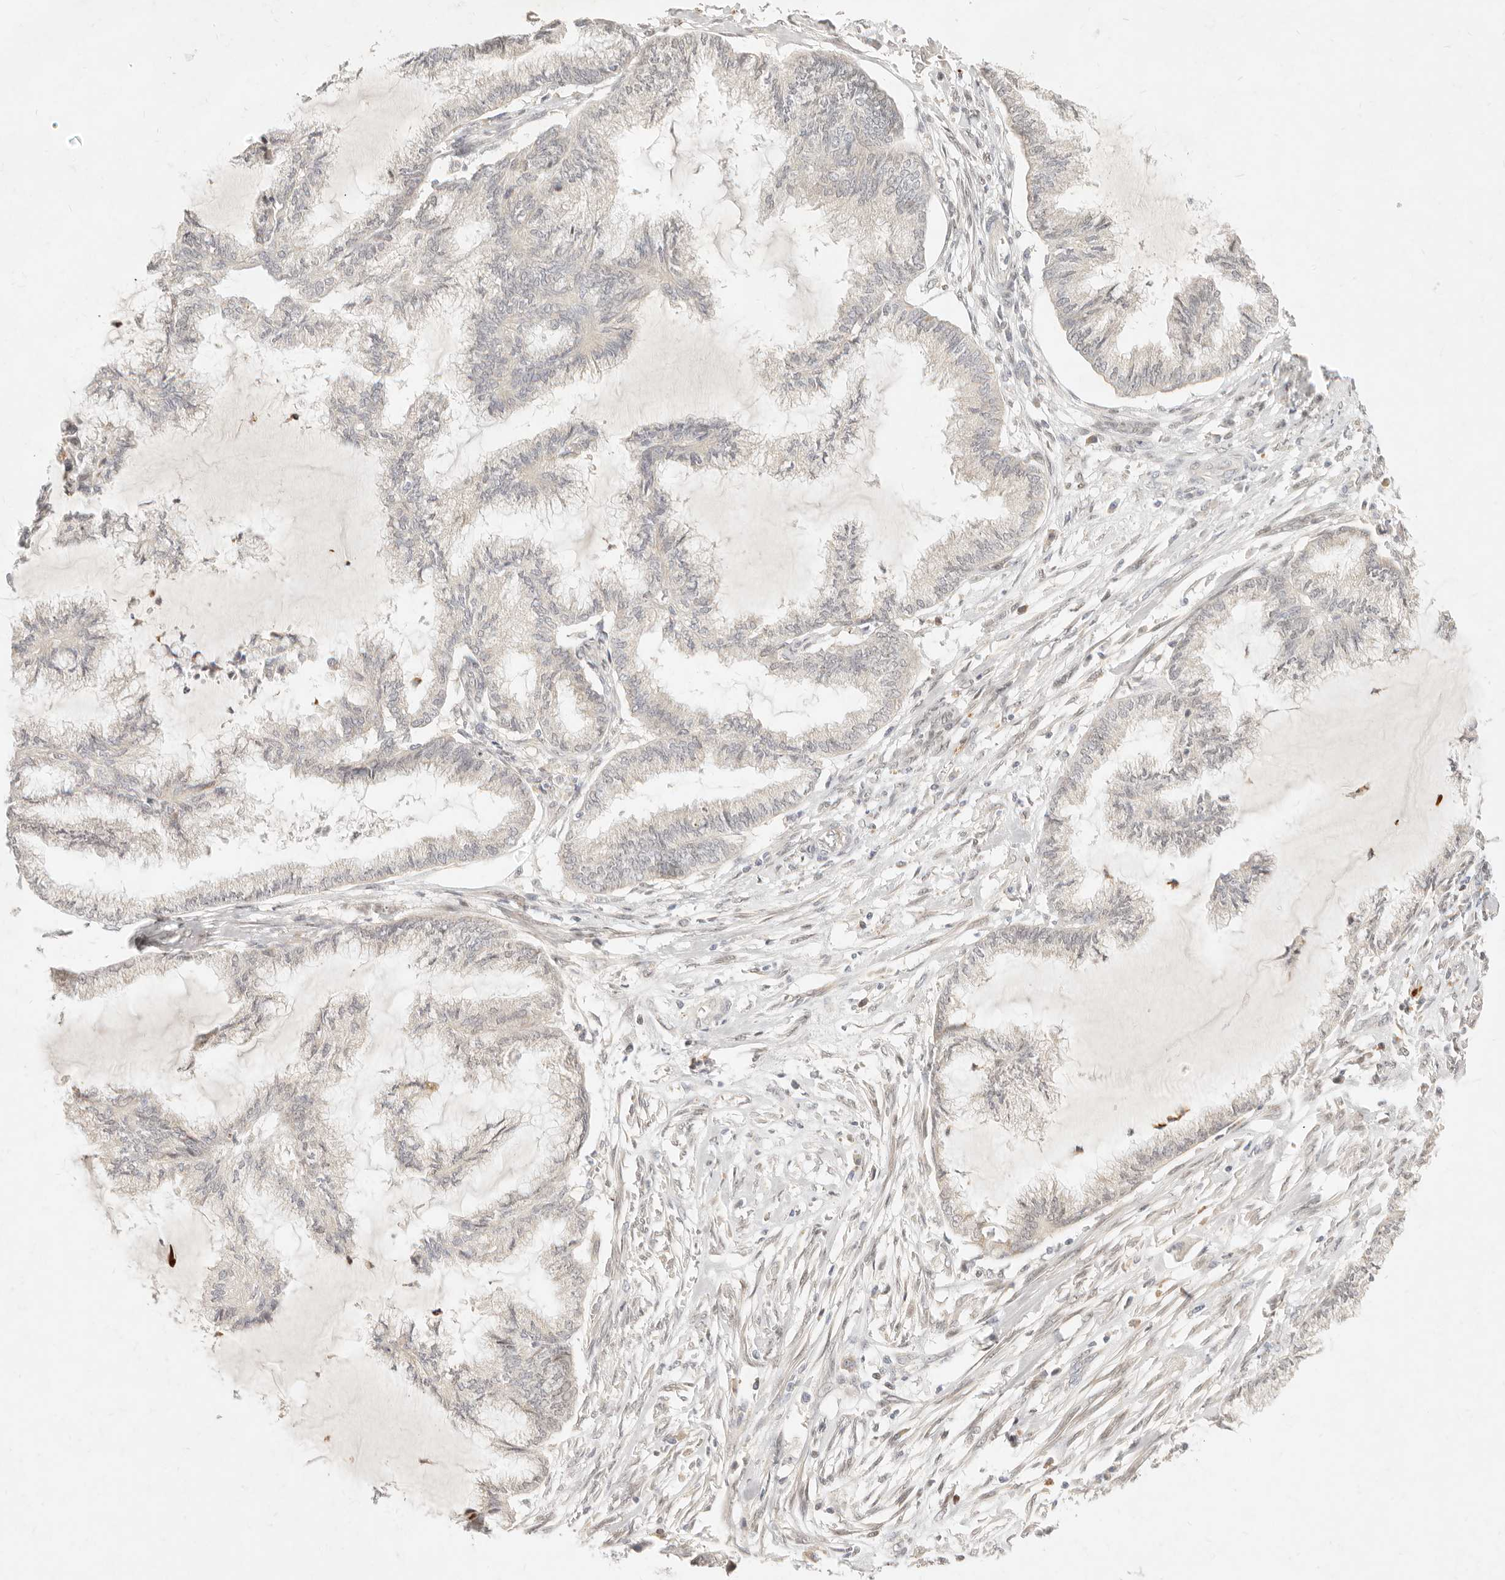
{"staining": {"intensity": "negative", "quantity": "none", "location": "none"}, "tissue": "endometrial cancer", "cell_type": "Tumor cells", "image_type": "cancer", "snomed": [{"axis": "morphology", "description": "Adenocarcinoma, NOS"}, {"axis": "topography", "description": "Endometrium"}], "caption": "This is an immunohistochemistry (IHC) histopathology image of human adenocarcinoma (endometrial). There is no positivity in tumor cells.", "gene": "ASCL3", "patient": {"sex": "female", "age": 86}}